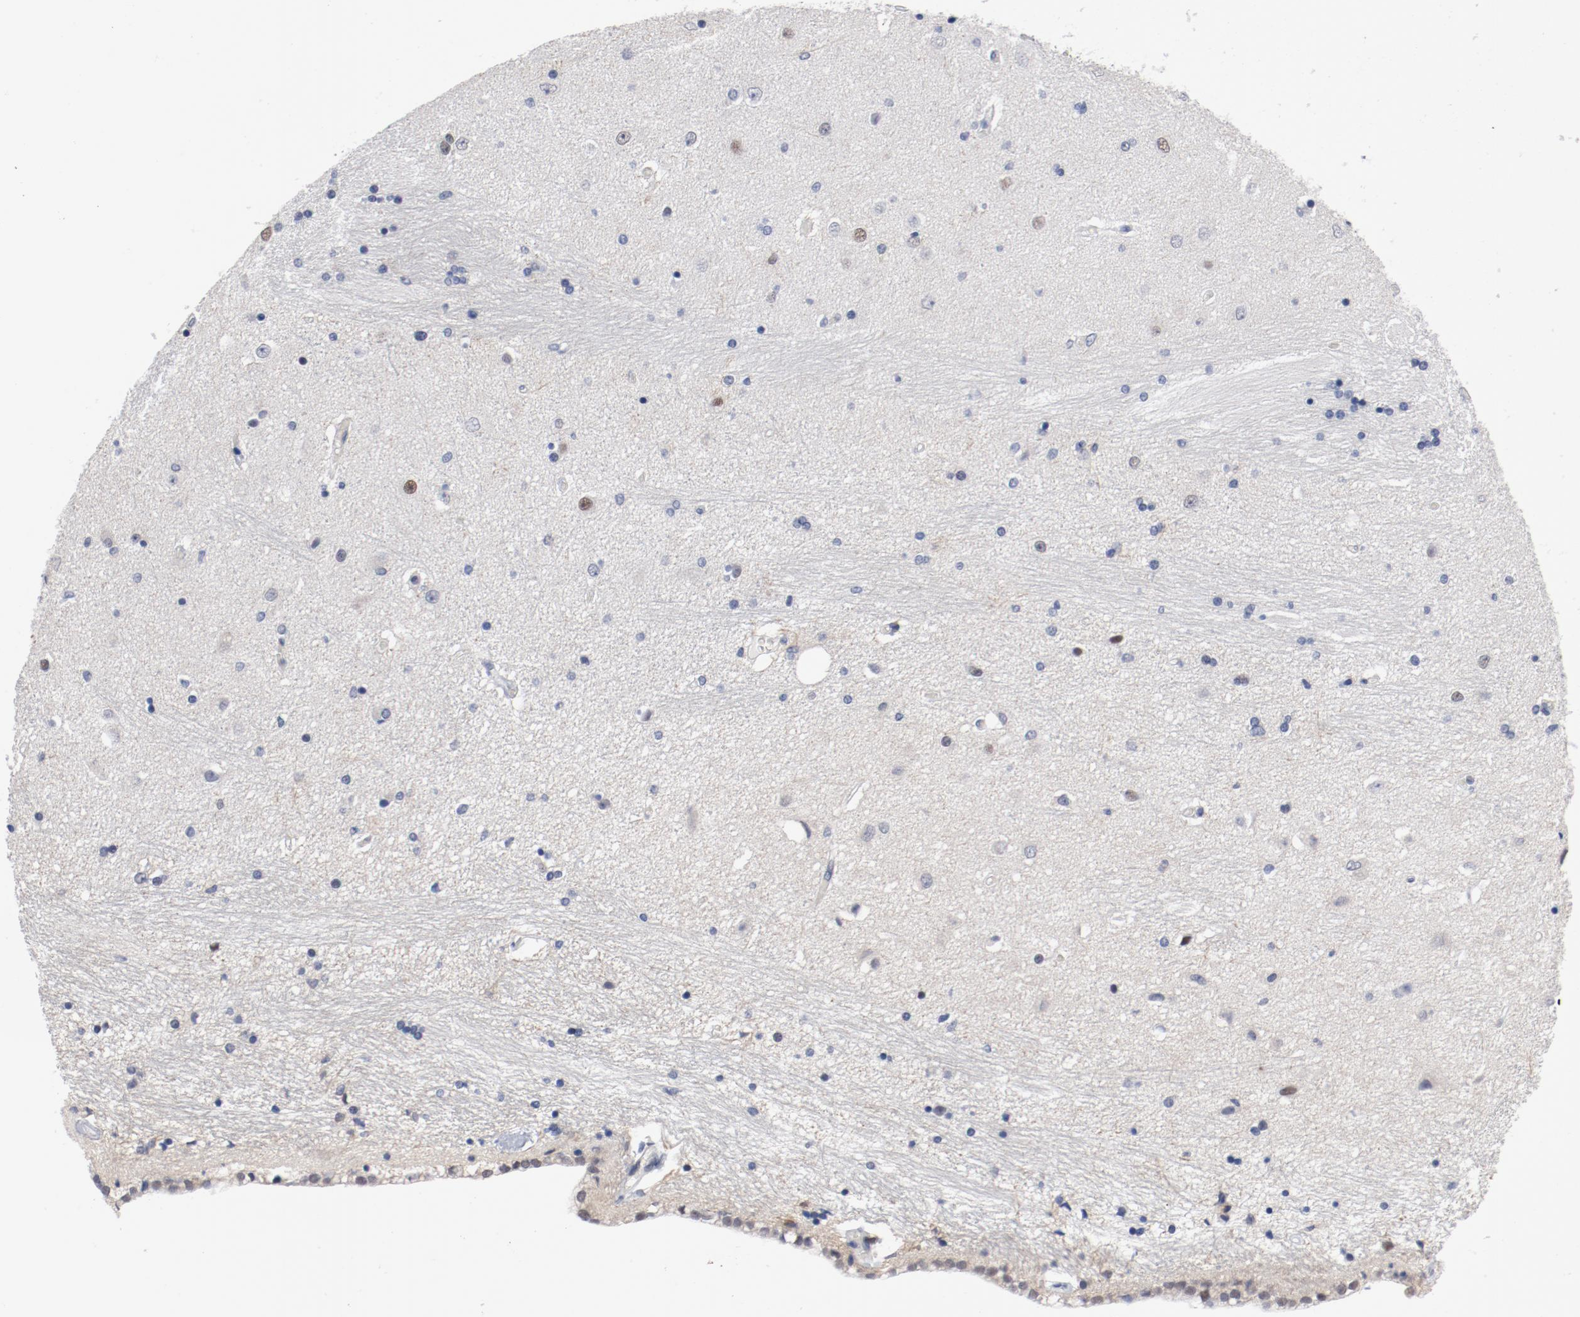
{"staining": {"intensity": "negative", "quantity": "none", "location": "none"}, "tissue": "hippocampus", "cell_type": "Glial cells", "image_type": "normal", "snomed": [{"axis": "morphology", "description": "Normal tissue, NOS"}, {"axis": "topography", "description": "Hippocampus"}], "caption": "High power microscopy micrograph of an immunohistochemistry (IHC) photomicrograph of unremarkable hippocampus, revealing no significant staining in glial cells. Nuclei are stained in blue.", "gene": "ANKLE2", "patient": {"sex": "female", "age": 54}}